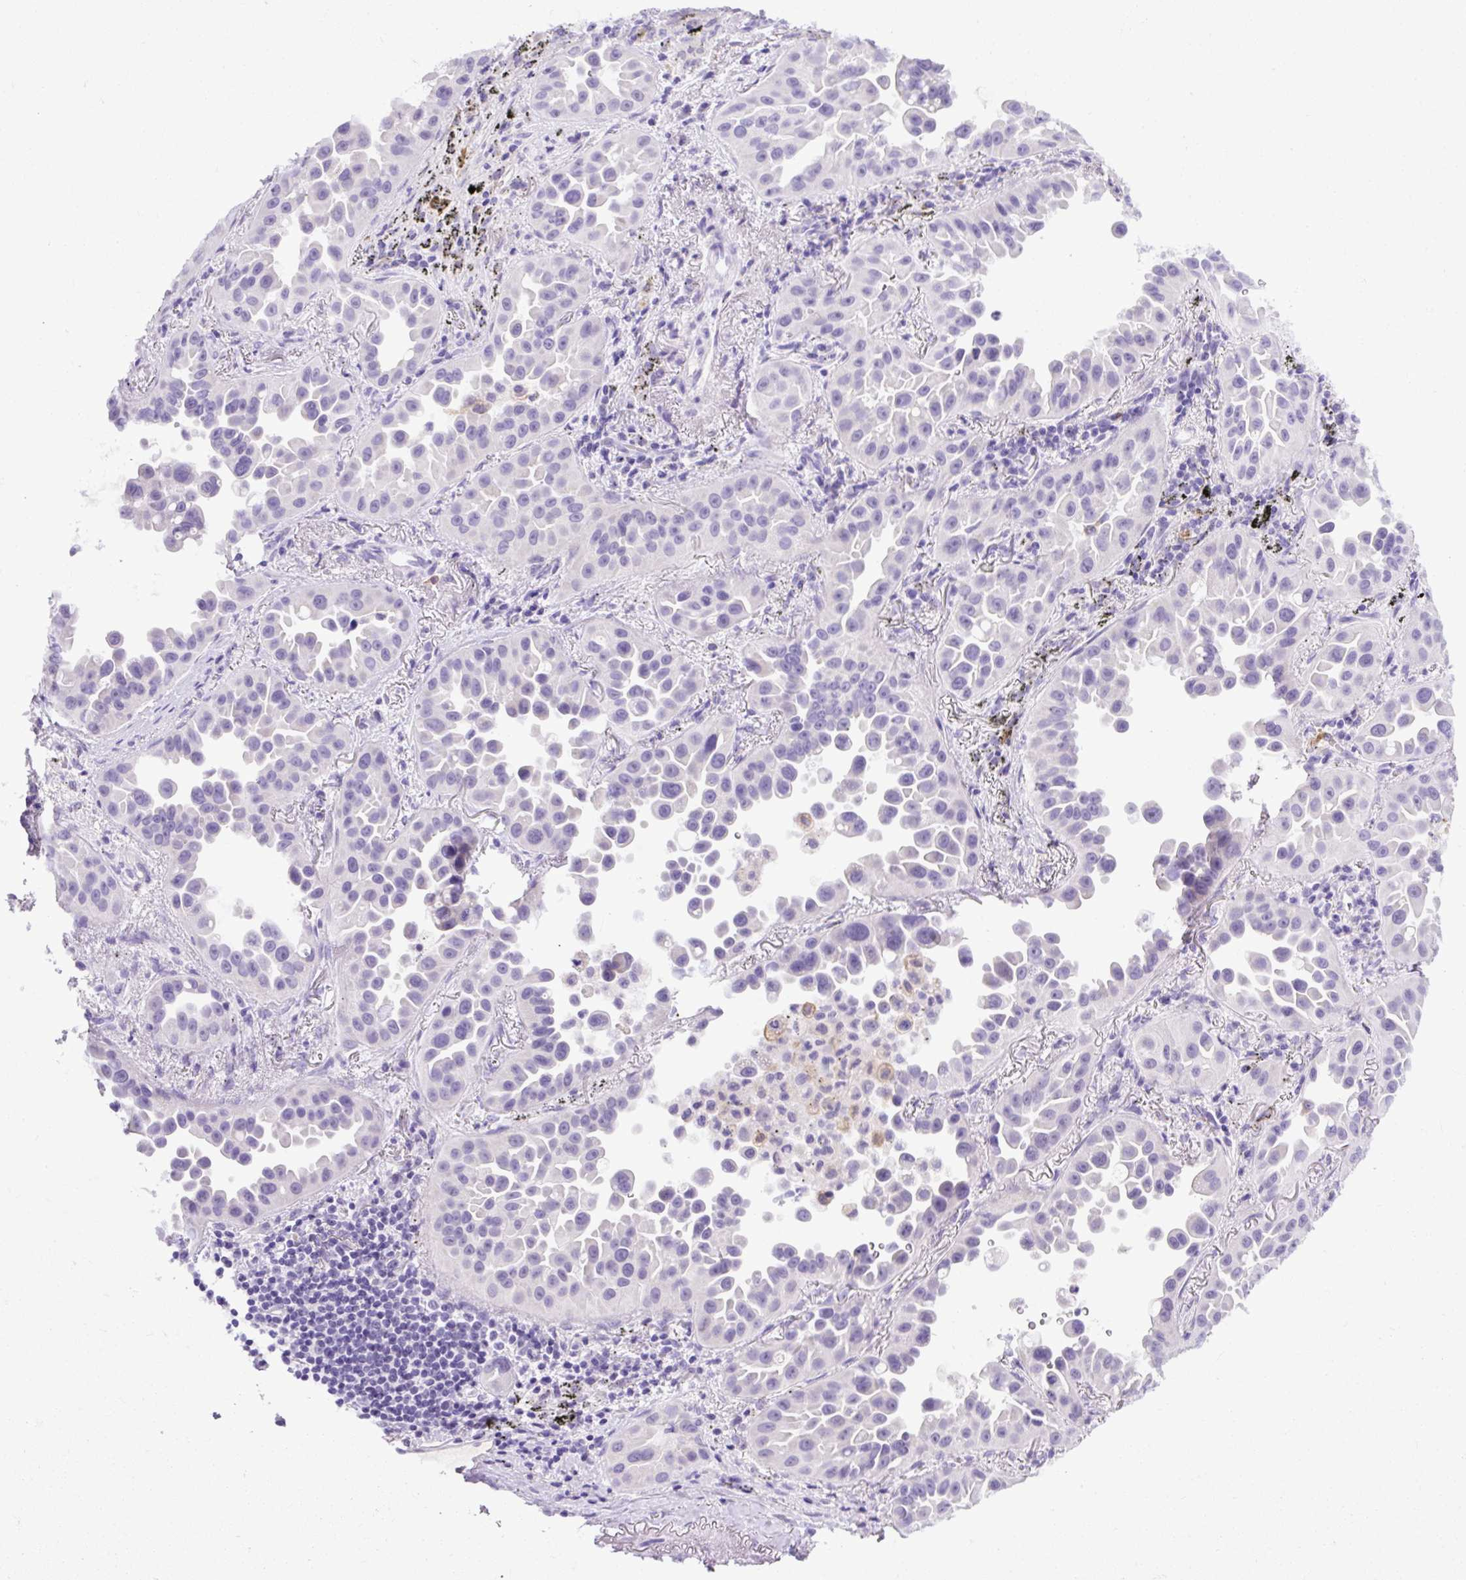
{"staining": {"intensity": "negative", "quantity": "none", "location": "none"}, "tissue": "lung cancer", "cell_type": "Tumor cells", "image_type": "cancer", "snomed": [{"axis": "morphology", "description": "Adenocarcinoma, NOS"}, {"axis": "topography", "description": "Lung"}], "caption": "The image shows no significant expression in tumor cells of adenocarcinoma (lung).", "gene": "SPTBN5", "patient": {"sex": "male", "age": 68}}